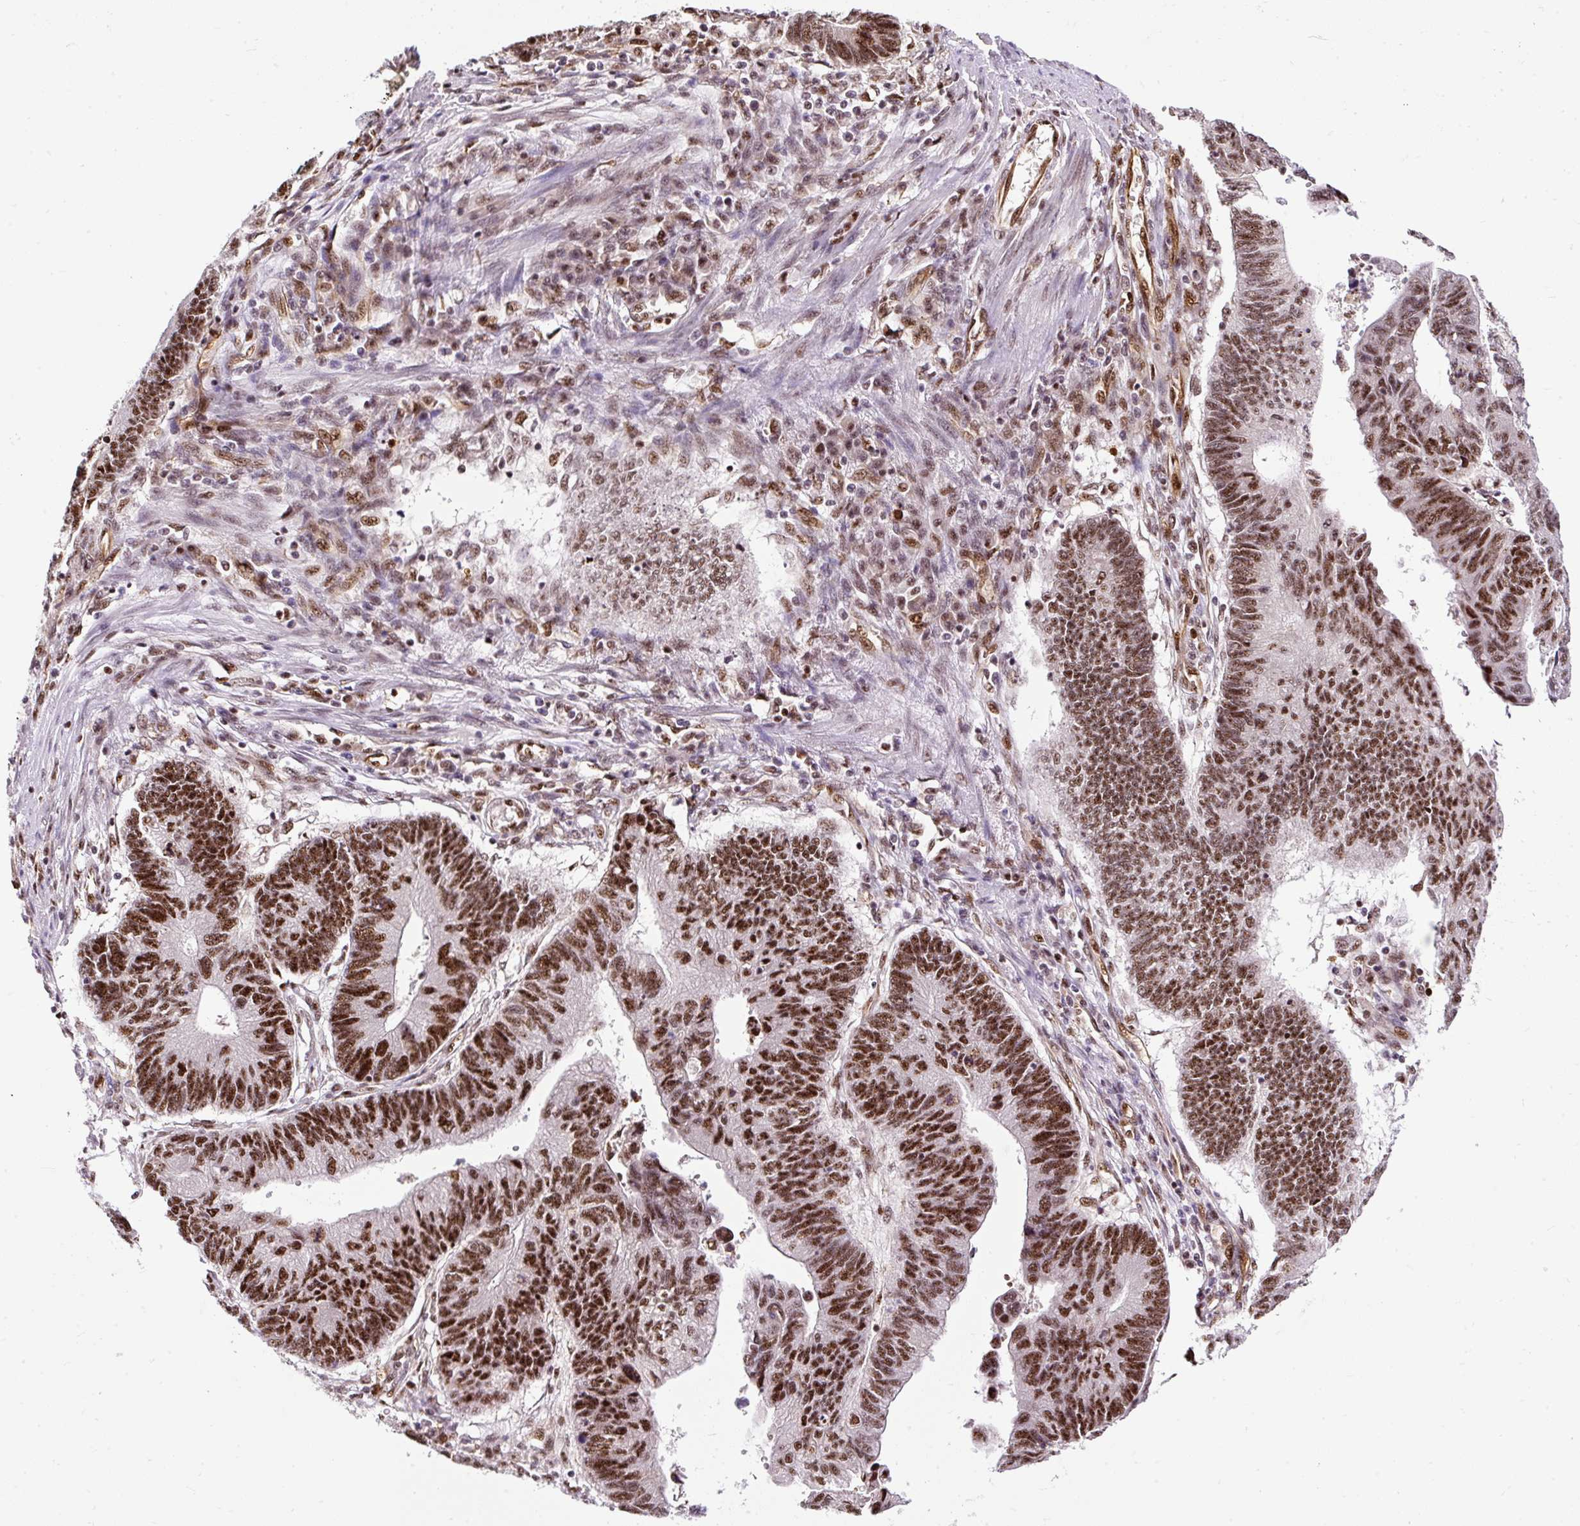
{"staining": {"intensity": "strong", "quantity": ">75%", "location": "nuclear"}, "tissue": "stomach cancer", "cell_type": "Tumor cells", "image_type": "cancer", "snomed": [{"axis": "morphology", "description": "Adenocarcinoma, NOS"}, {"axis": "topography", "description": "Stomach"}], "caption": "Tumor cells show high levels of strong nuclear positivity in about >75% of cells in adenocarcinoma (stomach).", "gene": "LUC7L2", "patient": {"sex": "male", "age": 59}}